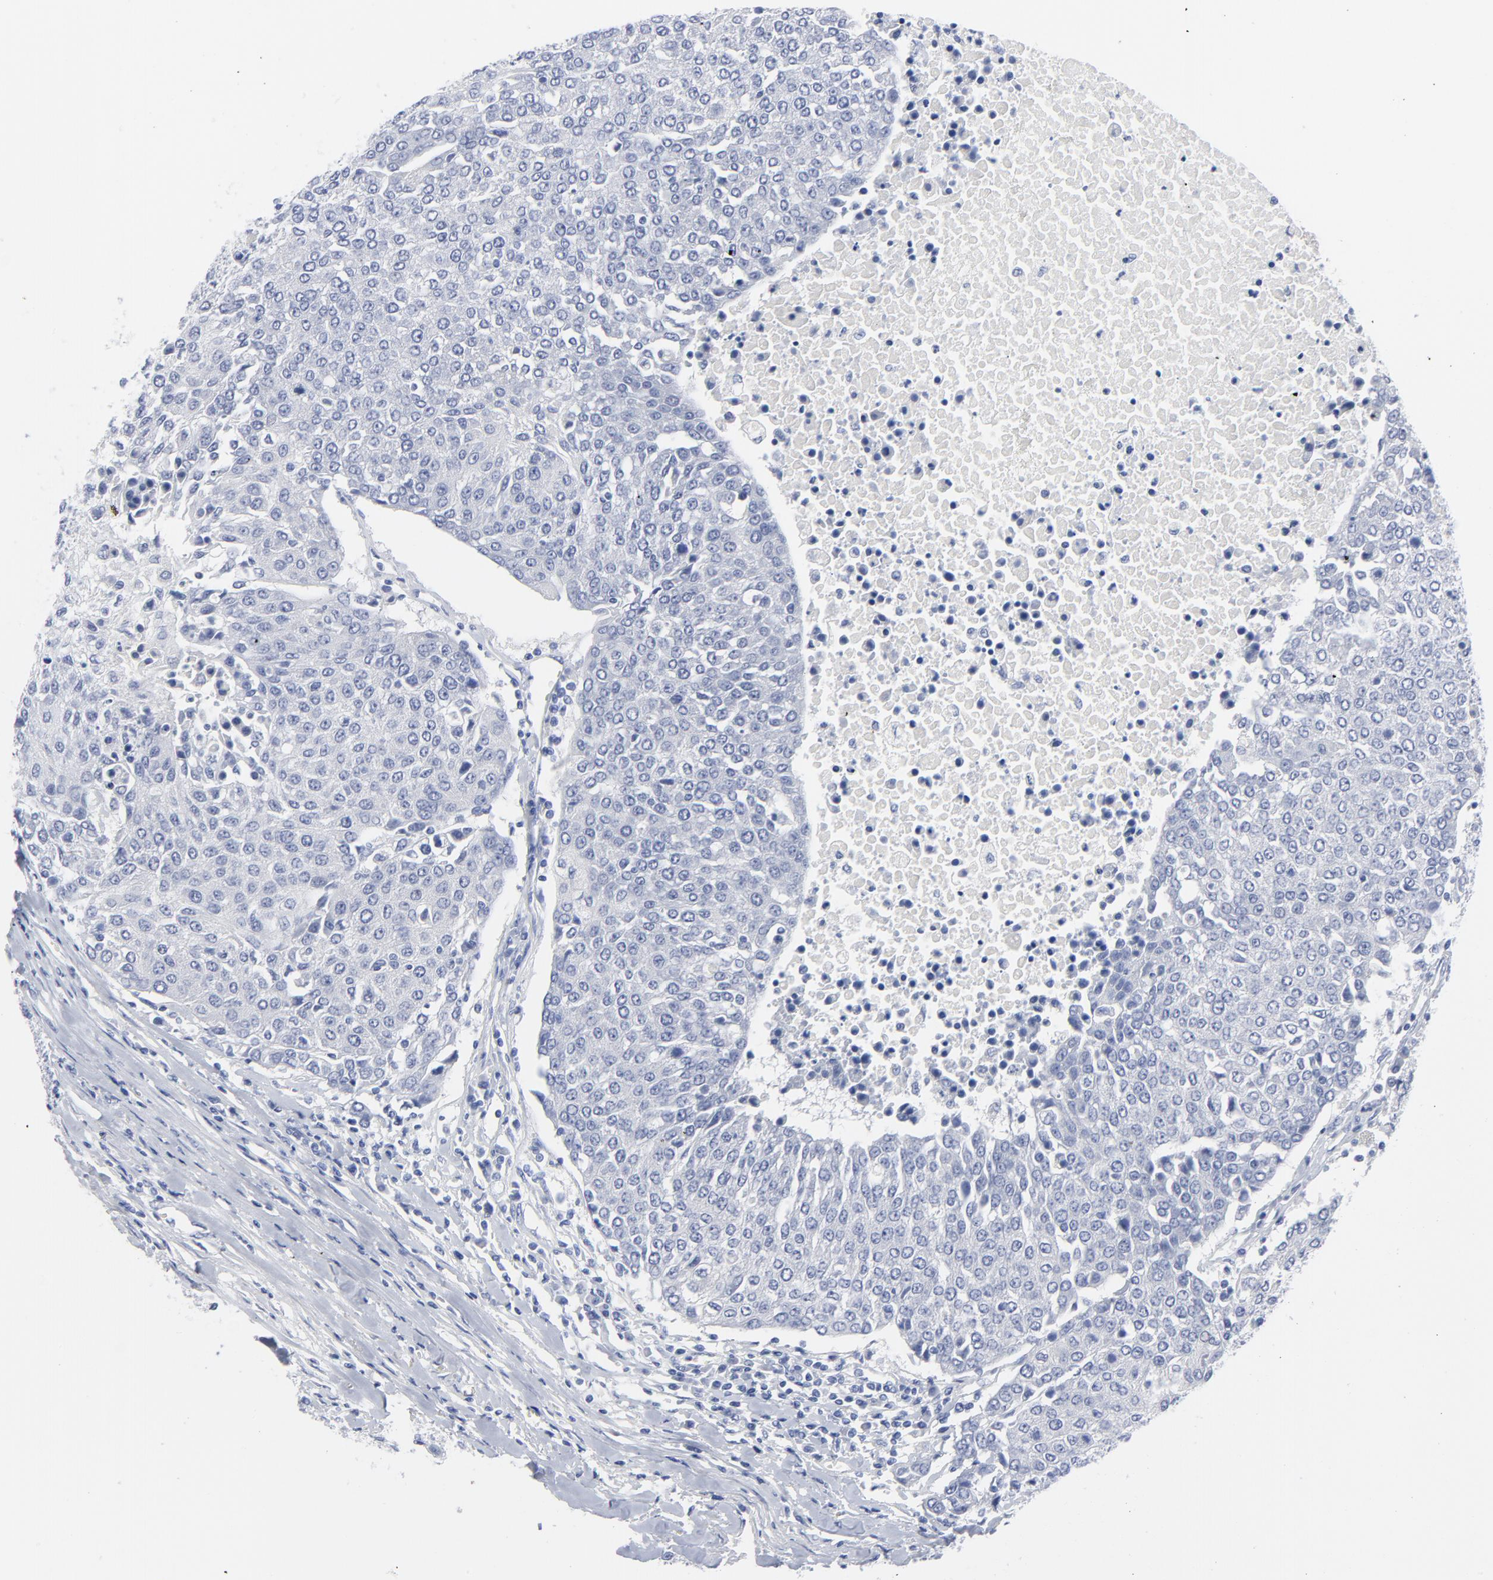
{"staining": {"intensity": "negative", "quantity": "none", "location": "none"}, "tissue": "urothelial cancer", "cell_type": "Tumor cells", "image_type": "cancer", "snomed": [{"axis": "morphology", "description": "Urothelial carcinoma, High grade"}, {"axis": "topography", "description": "Urinary bladder"}], "caption": "IHC image of human urothelial cancer stained for a protein (brown), which exhibits no expression in tumor cells.", "gene": "CLEC4G", "patient": {"sex": "female", "age": 85}}